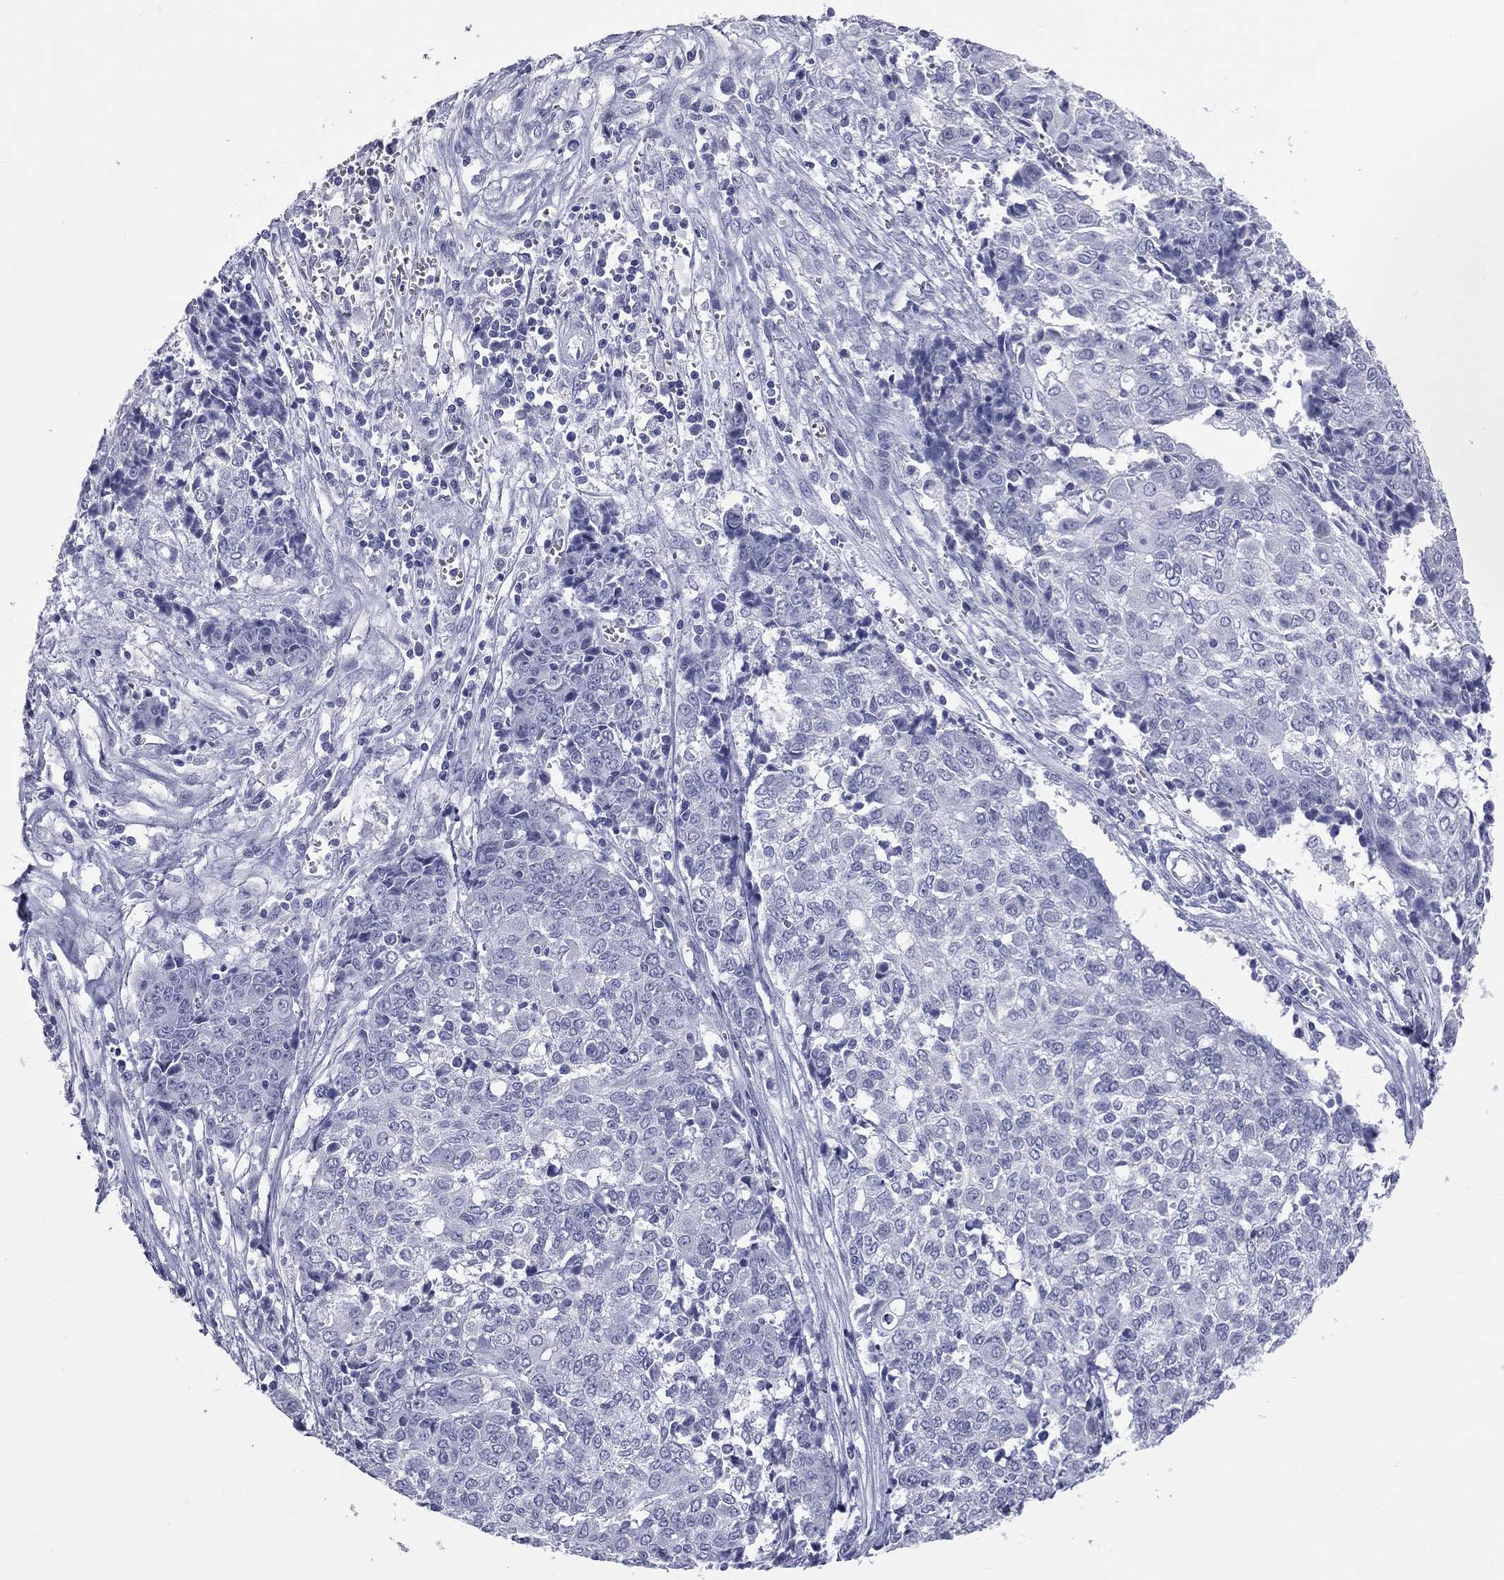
{"staining": {"intensity": "negative", "quantity": "none", "location": "none"}, "tissue": "ovarian cancer", "cell_type": "Tumor cells", "image_type": "cancer", "snomed": [{"axis": "morphology", "description": "Carcinoma, endometroid"}, {"axis": "topography", "description": "Ovary"}], "caption": "Photomicrograph shows no protein expression in tumor cells of ovarian endometroid carcinoma tissue.", "gene": "MLN", "patient": {"sex": "female", "age": 42}}